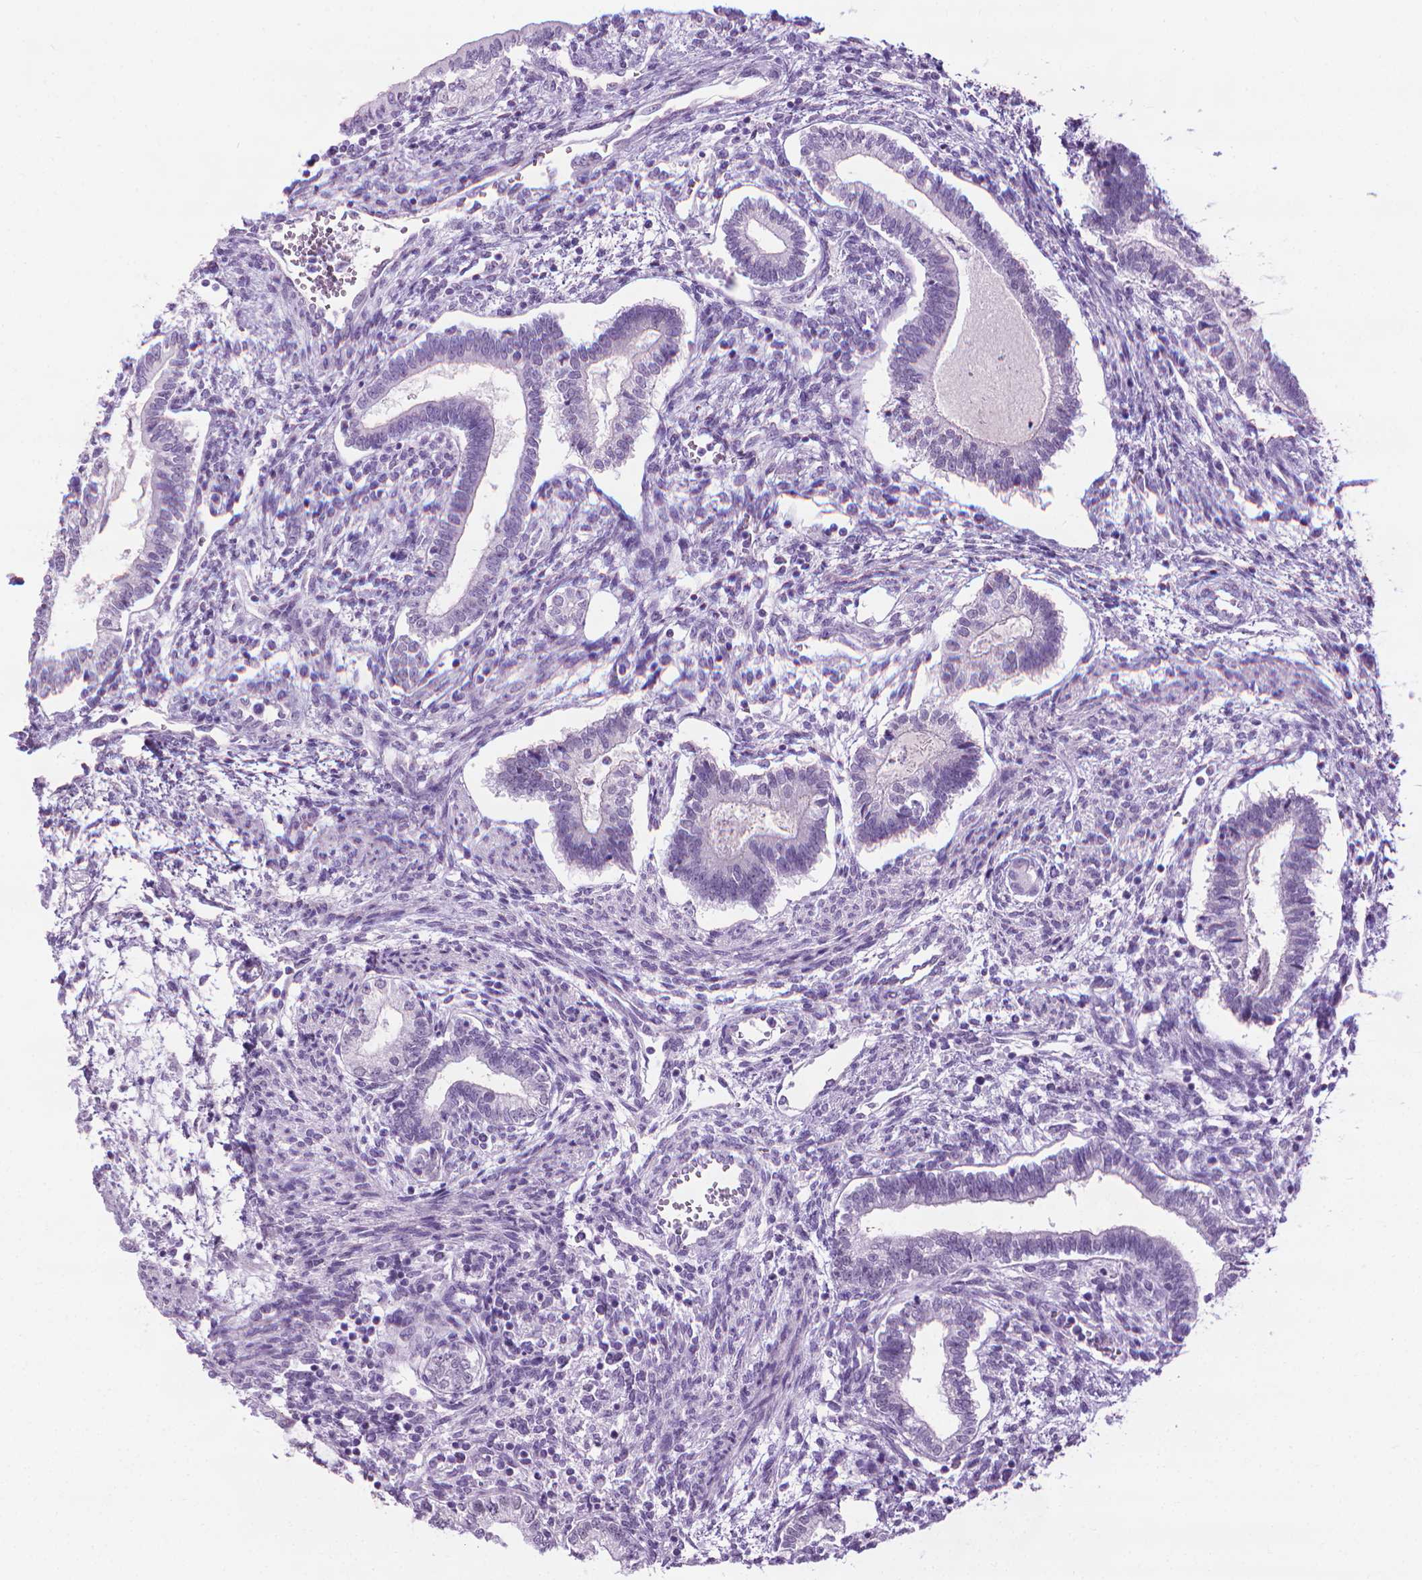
{"staining": {"intensity": "negative", "quantity": "none", "location": "none"}, "tissue": "testis cancer", "cell_type": "Tumor cells", "image_type": "cancer", "snomed": [{"axis": "morphology", "description": "Carcinoma, Embryonal, NOS"}, {"axis": "topography", "description": "Testis"}], "caption": "IHC histopathology image of neoplastic tissue: human testis embryonal carcinoma stained with DAB (3,3'-diaminobenzidine) shows no significant protein expression in tumor cells. The staining was performed using DAB (3,3'-diaminobenzidine) to visualize the protein expression in brown, while the nuclei were stained in blue with hematoxylin (Magnification: 20x).", "gene": "DNAI7", "patient": {"sex": "male", "age": 37}}